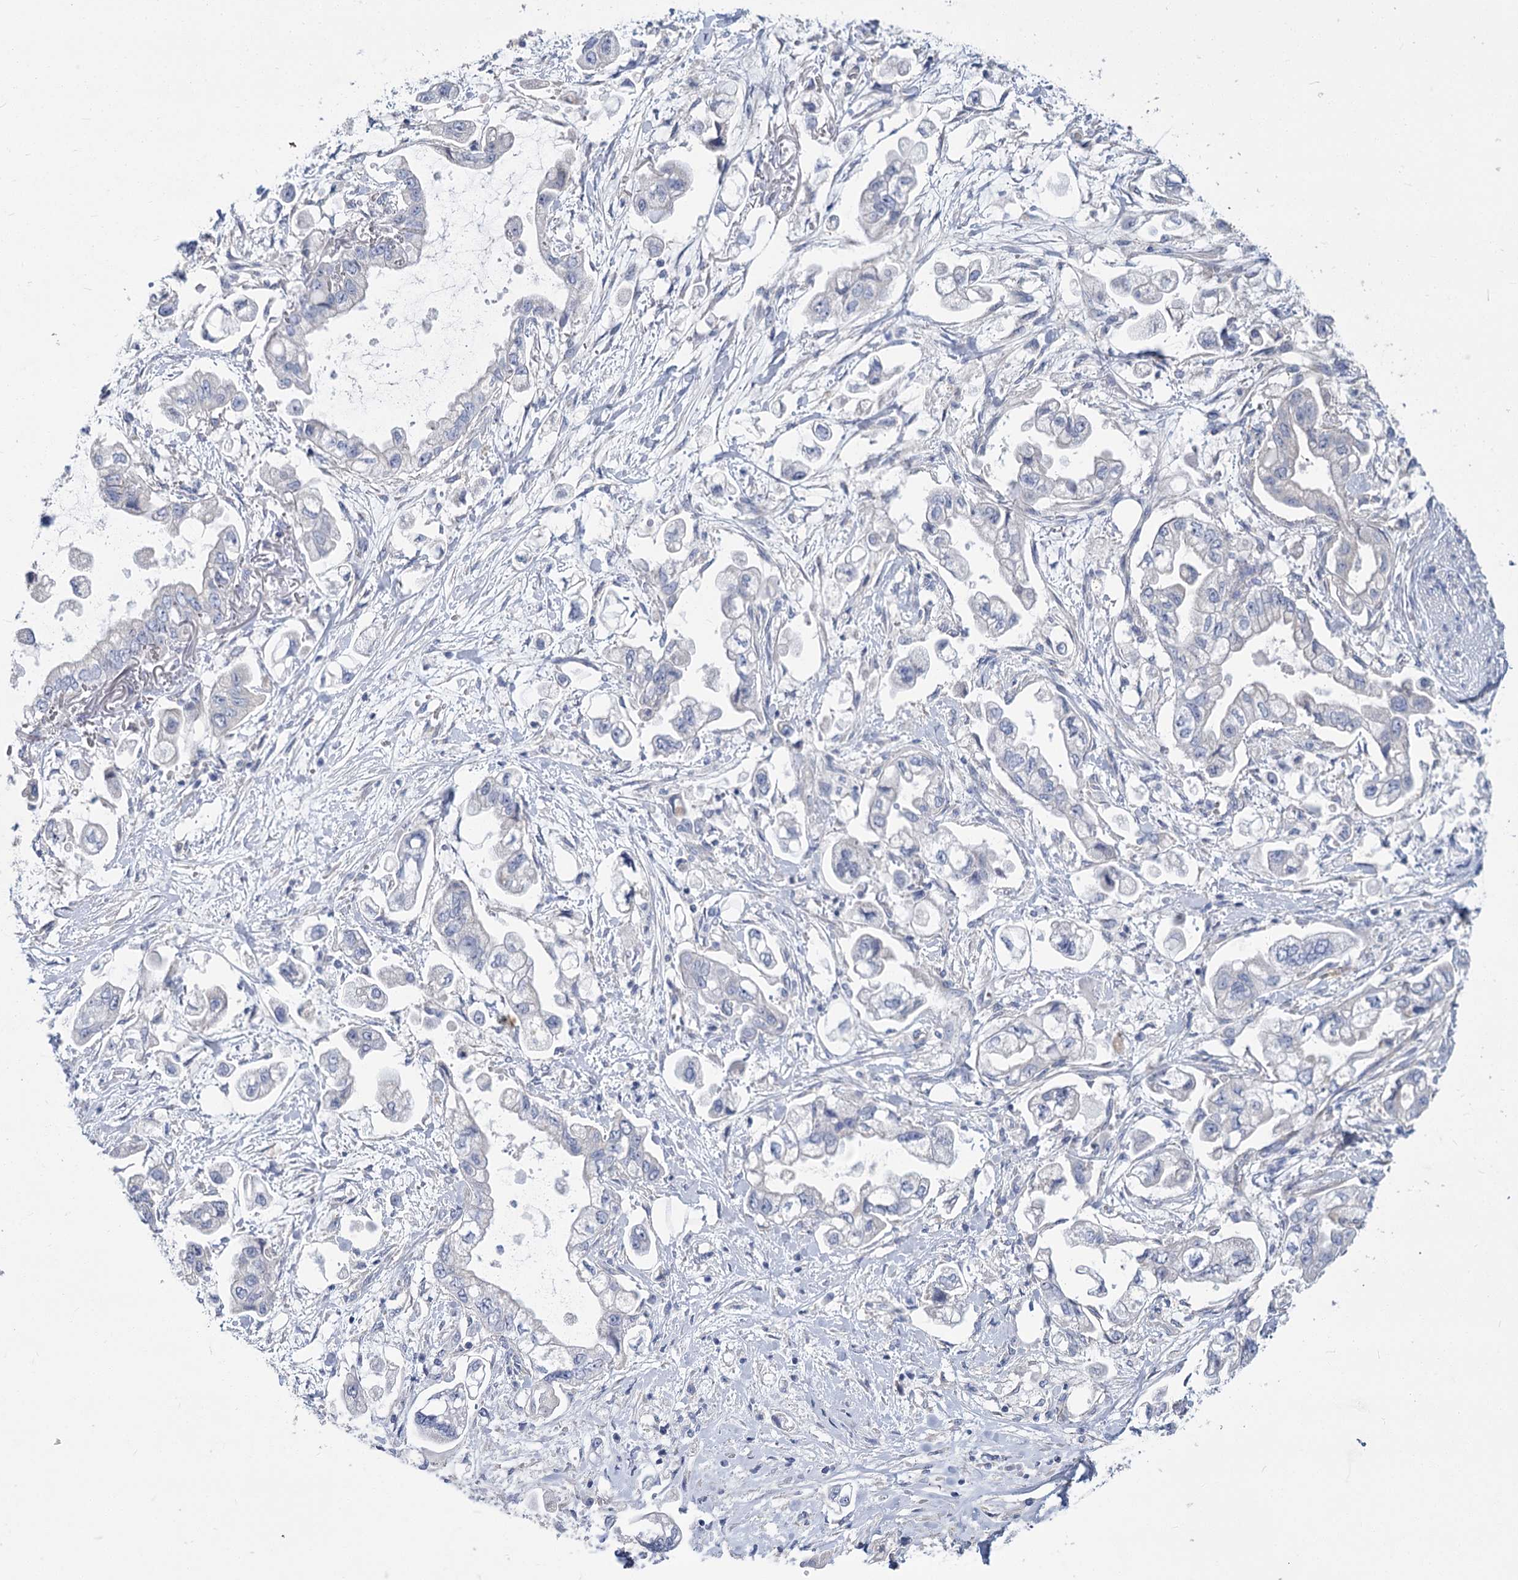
{"staining": {"intensity": "negative", "quantity": "none", "location": "none"}, "tissue": "stomach cancer", "cell_type": "Tumor cells", "image_type": "cancer", "snomed": [{"axis": "morphology", "description": "Adenocarcinoma, NOS"}, {"axis": "topography", "description": "Stomach"}], "caption": "An IHC micrograph of stomach cancer is shown. There is no staining in tumor cells of stomach cancer.", "gene": "SLC9A3", "patient": {"sex": "male", "age": 62}}